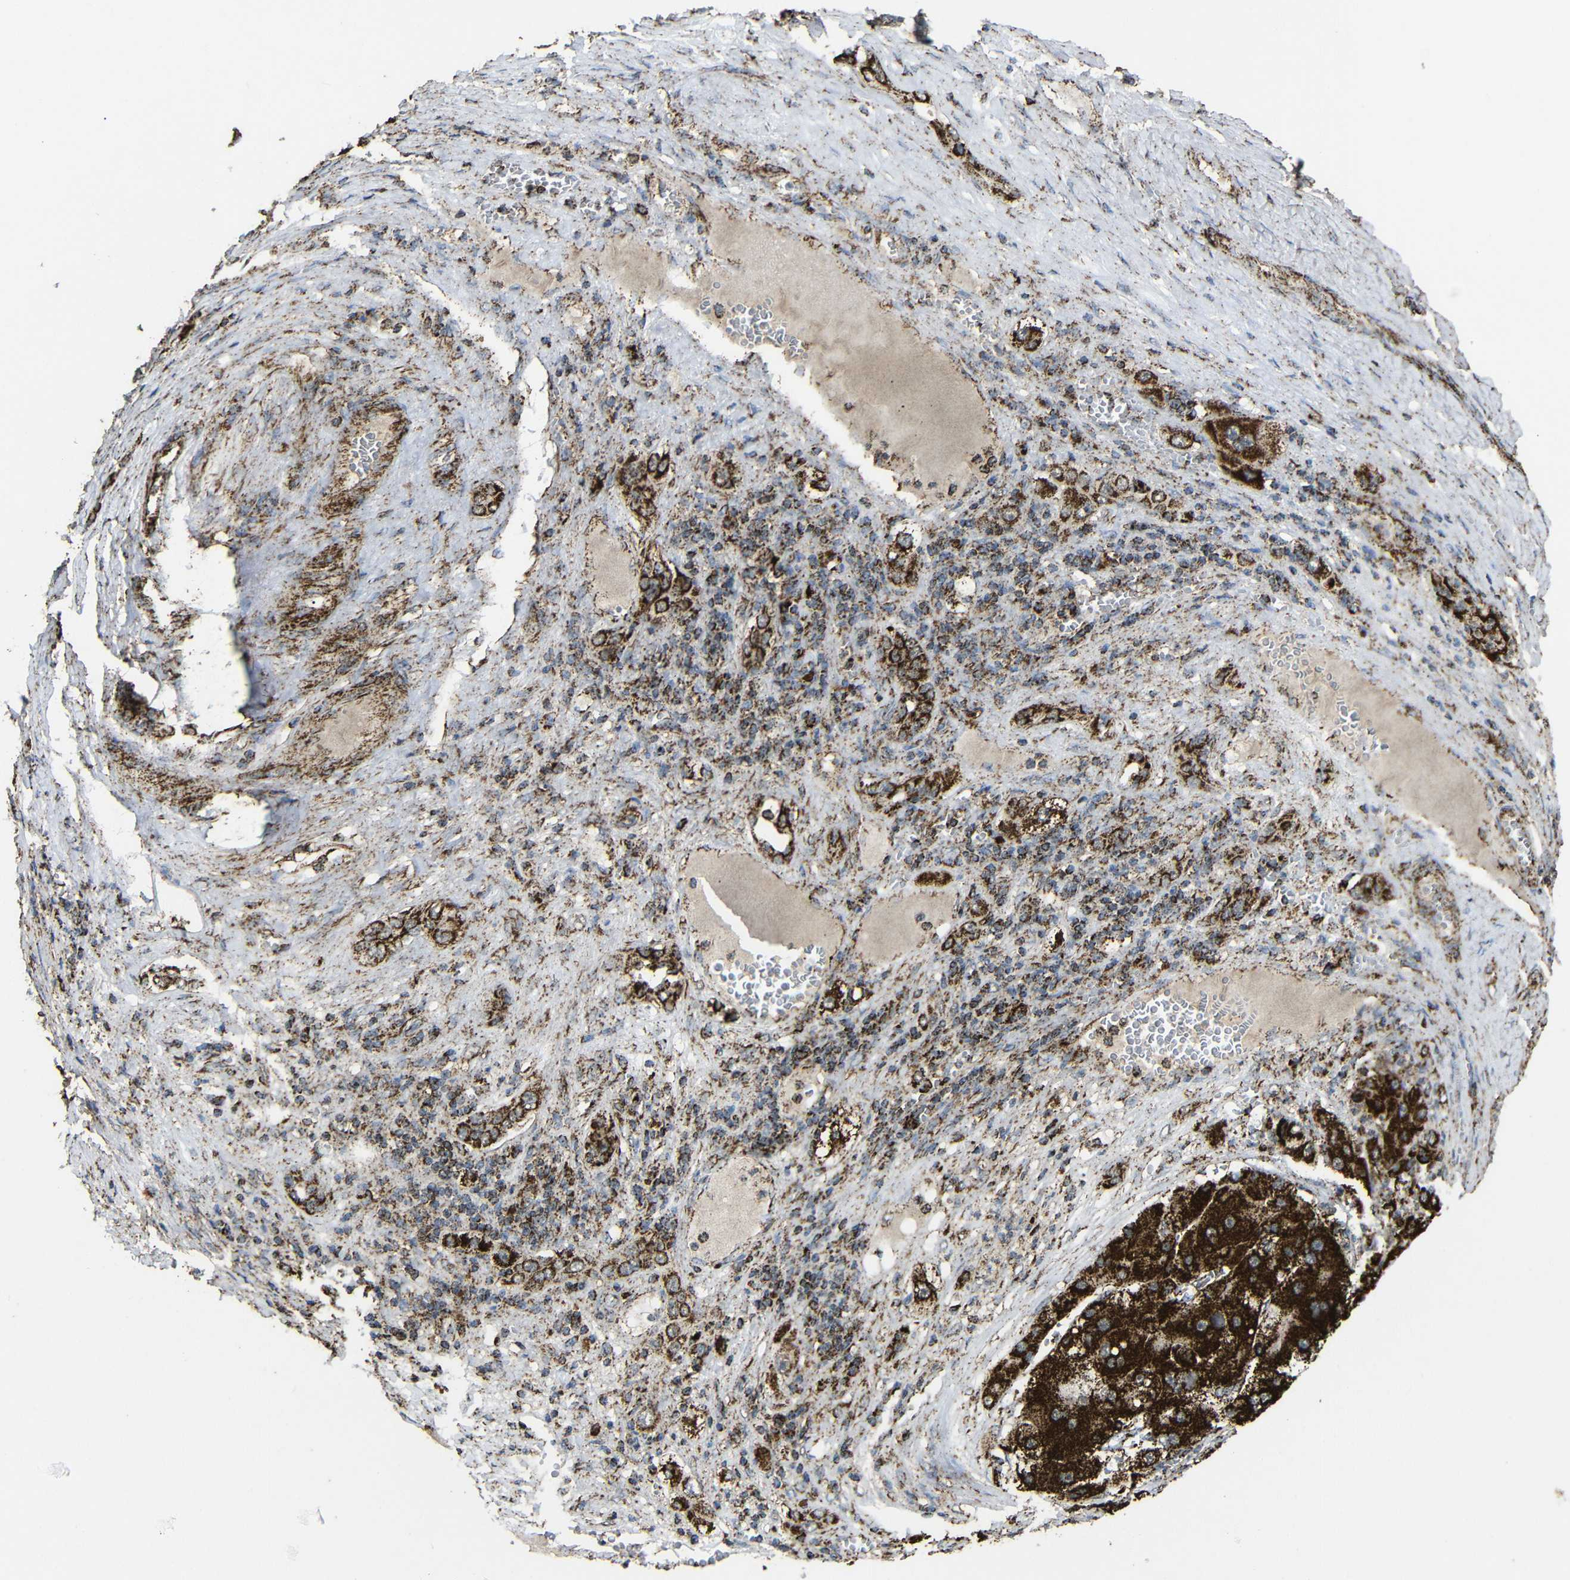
{"staining": {"intensity": "strong", "quantity": ">75%", "location": "cytoplasmic/membranous"}, "tissue": "liver cancer", "cell_type": "Tumor cells", "image_type": "cancer", "snomed": [{"axis": "morphology", "description": "Carcinoma, Hepatocellular, NOS"}, {"axis": "topography", "description": "Liver"}], "caption": "Strong cytoplasmic/membranous expression for a protein is present in approximately >75% of tumor cells of liver cancer (hepatocellular carcinoma) using immunohistochemistry (IHC).", "gene": "ATP5F1A", "patient": {"sex": "female", "age": 73}}